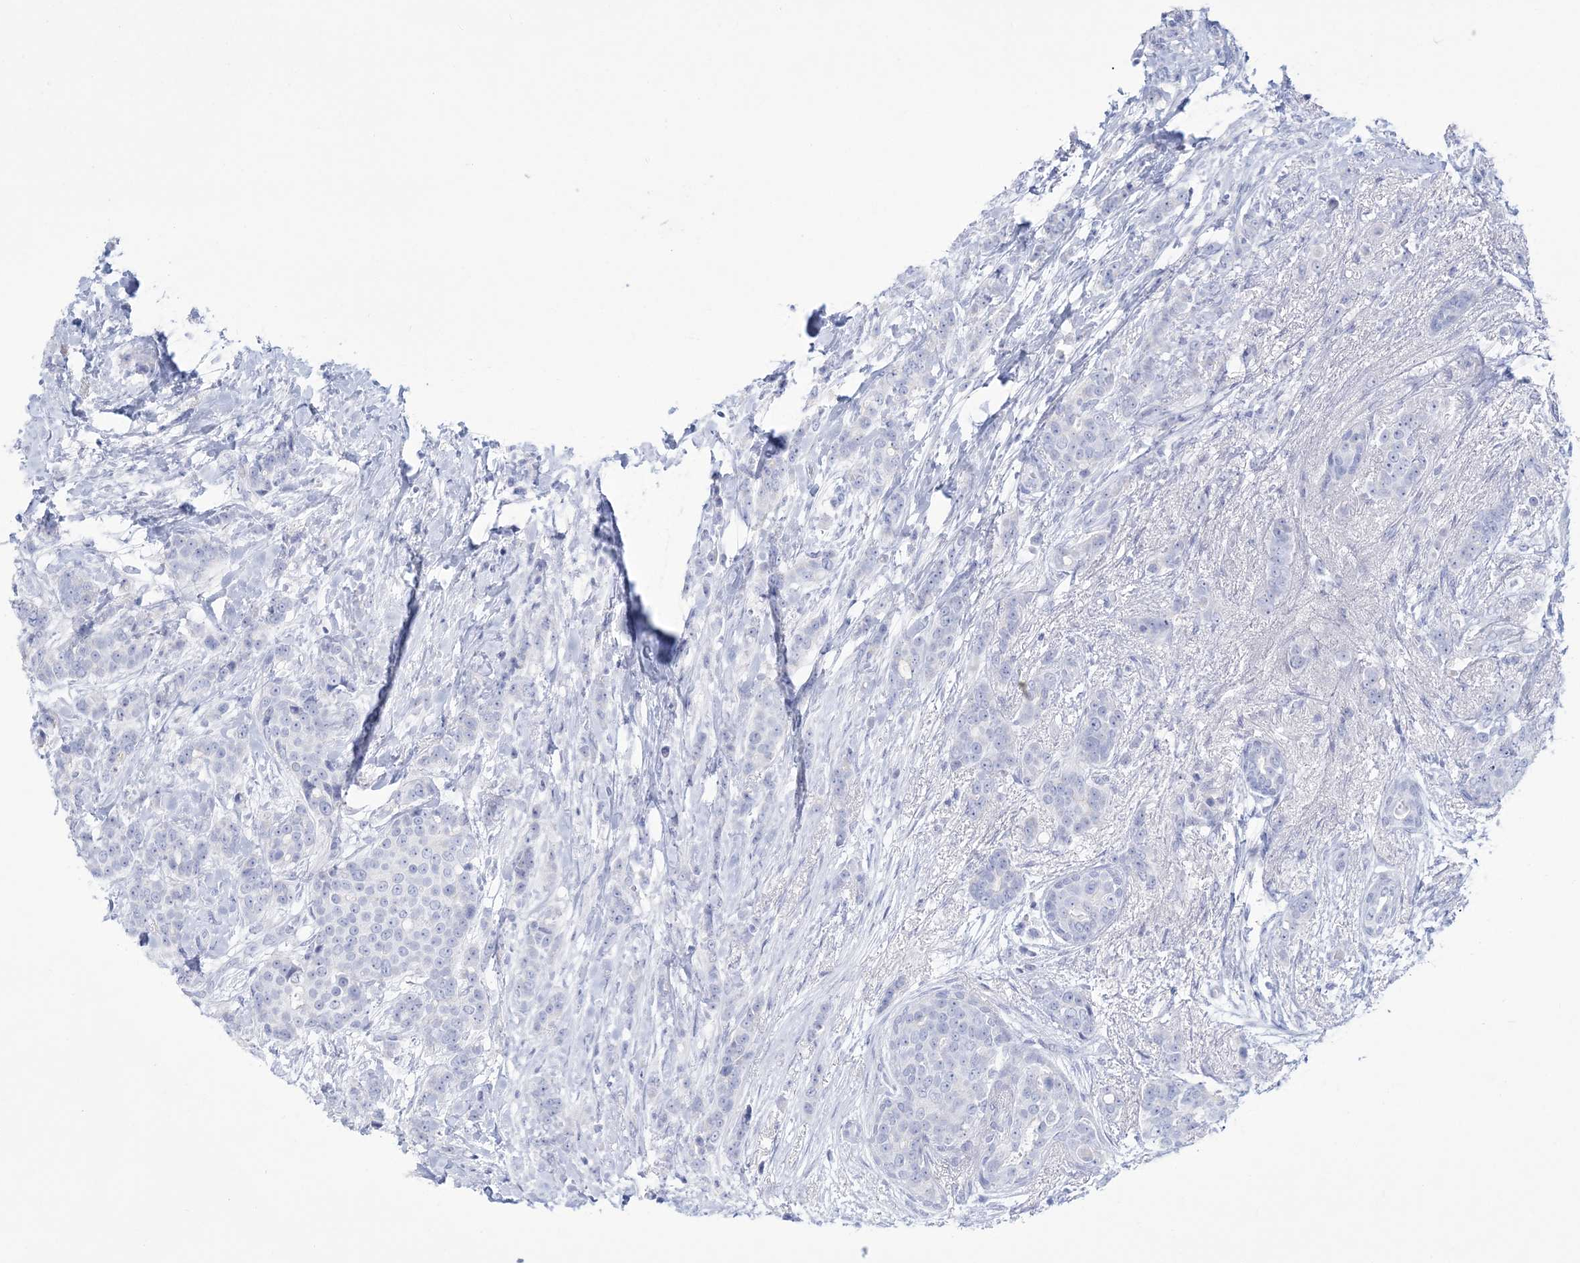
{"staining": {"intensity": "negative", "quantity": "none", "location": "none"}, "tissue": "breast cancer", "cell_type": "Tumor cells", "image_type": "cancer", "snomed": [{"axis": "morphology", "description": "Lobular carcinoma"}, {"axis": "topography", "description": "Breast"}], "caption": "Histopathology image shows no significant protein positivity in tumor cells of breast lobular carcinoma.", "gene": "RBP2", "patient": {"sex": "female", "age": 51}}